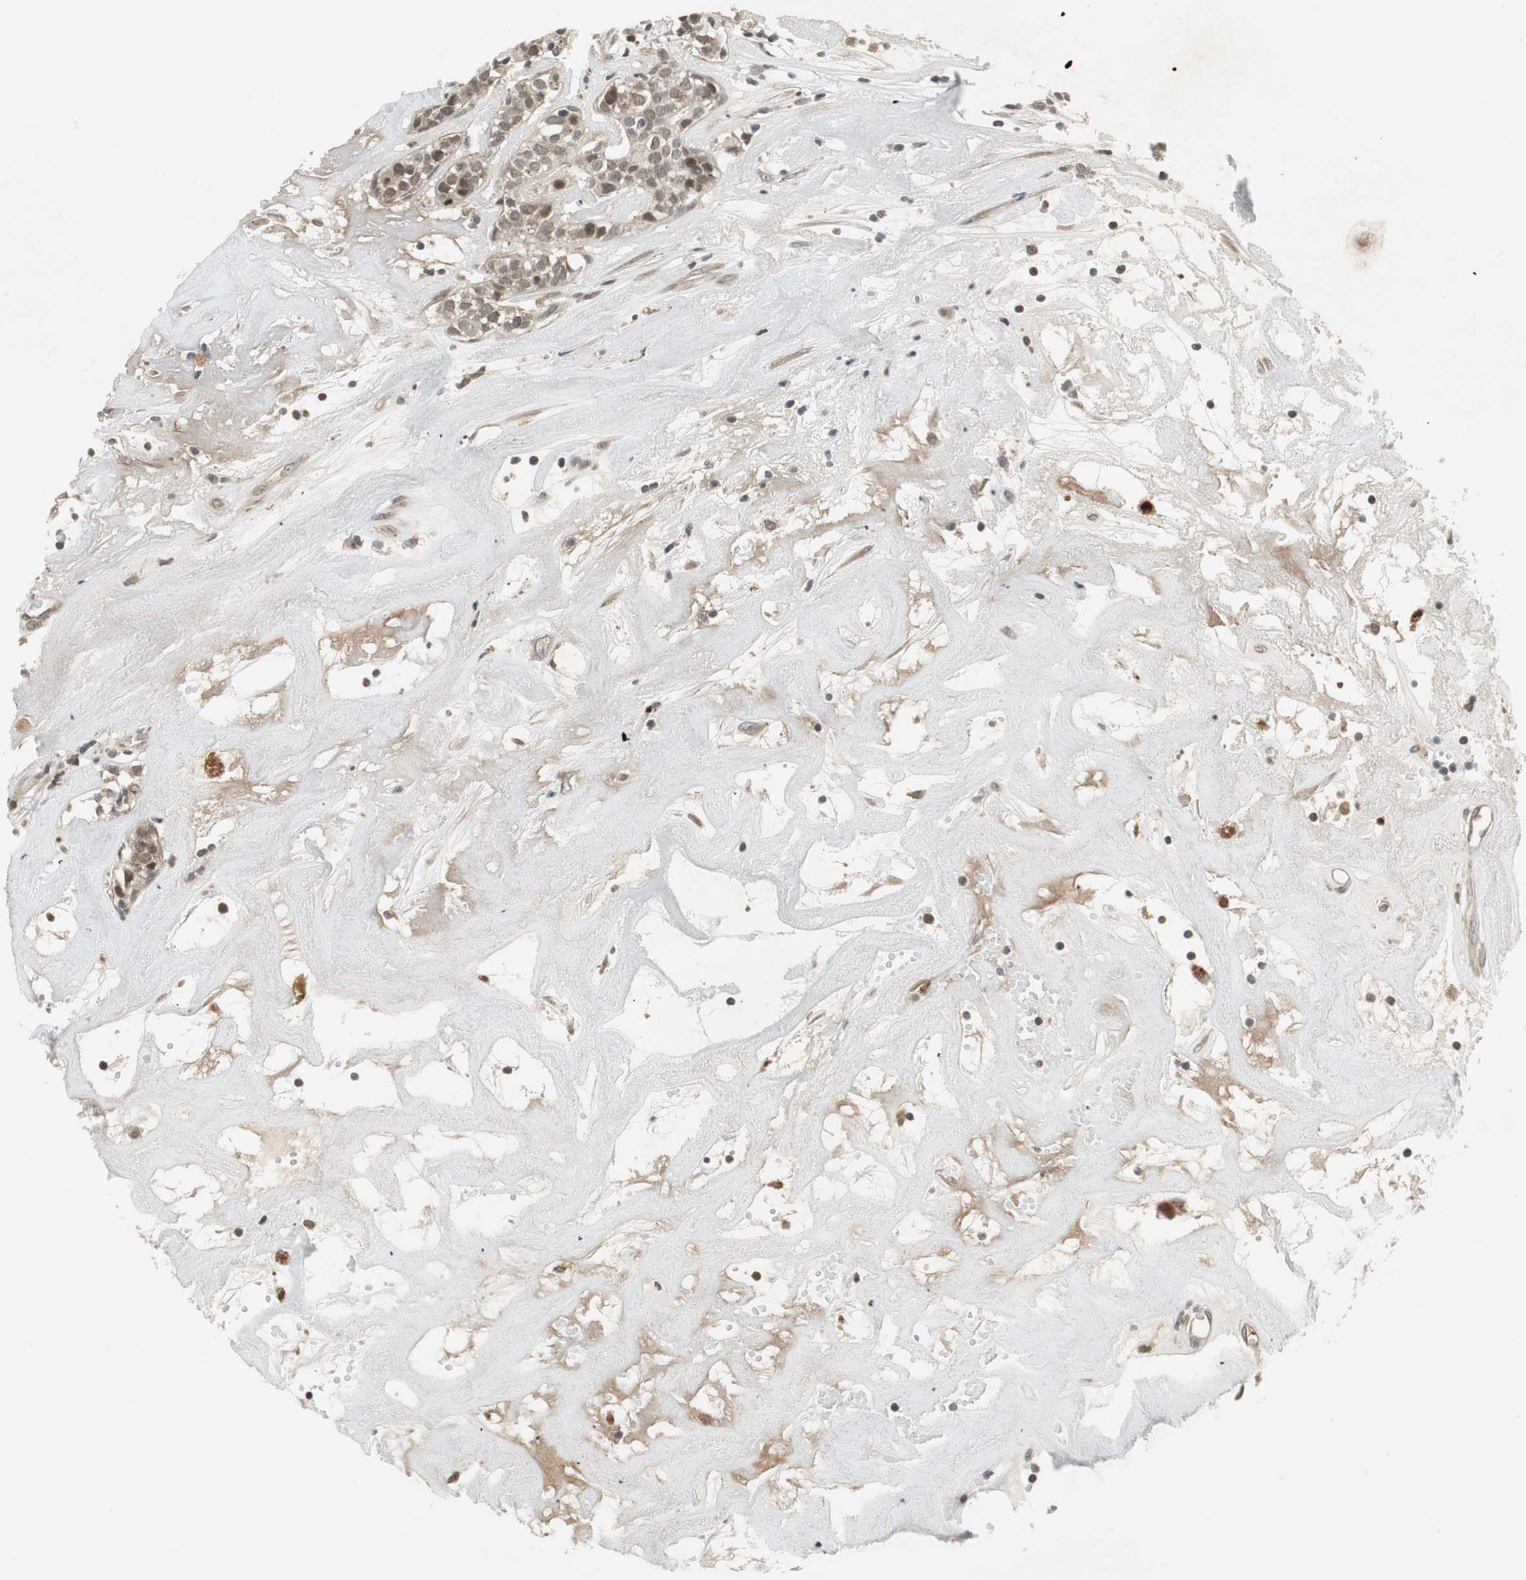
{"staining": {"intensity": "weak", "quantity": "25%-75%", "location": "nuclear"}, "tissue": "head and neck cancer", "cell_type": "Tumor cells", "image_type": "cancer", "snomed": [{"axis": "morphology", "description": "Adenocarcinoma, NOS"}, {"axis": "topography", "description": "Salivary gland"}, {"axis": "topography", "description": "Head-Neck"}], "caption": "A high-resolution histopathology image shows IHC staining of head and neck cancer, which reveals weak nuclear positivity in approximately 25%-75% of tumor cells. (DAB (3,3'-diaminobenzidine) IHC with brightfield microscopy, high magnification).", "gene": "SNX4", "patient": {"sex": "female", "age": 65}}